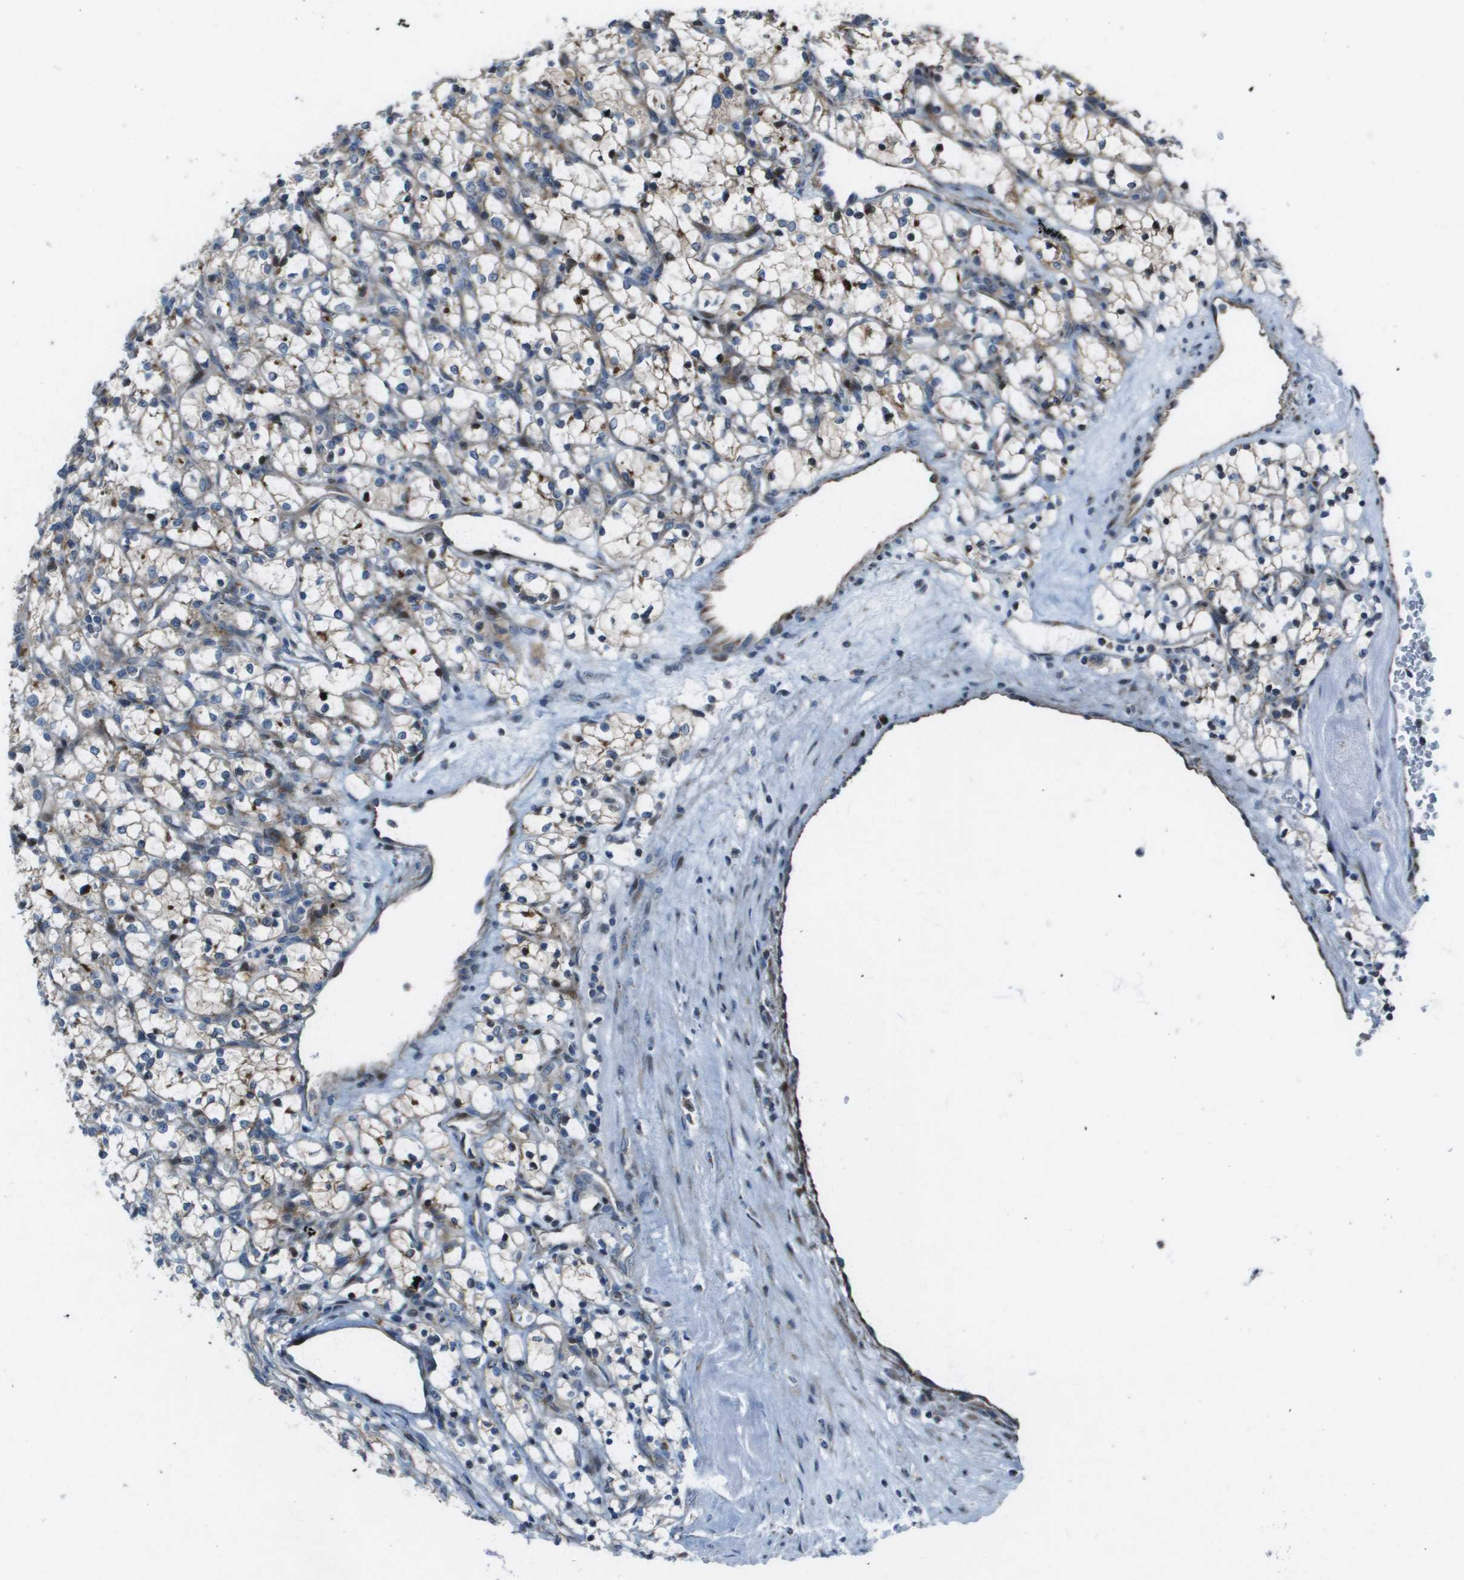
{"staining": {"intensity": "weak", "quantity": "<25%", "location": "cytoplasmic/membranous"}, "tissue": "renal cancer", "cell_type": "Tumor cells", "image_type": "cancer", "snomed": [{"axis": "morphology", "description": "Adenocarcinoma, NOS"}, {"axis": "topography", "description": "Kidney"}], "caption": "Immunohistochemistry histopathology image of human renal adenocarcinoma stained for a protein (brown), which reveals no positivity in tumor cells. (Brightfield microscopy of DAB IHC at high magnification).", "gene": "MGAT3", "patient": {"sex": "female", "age": 69}}